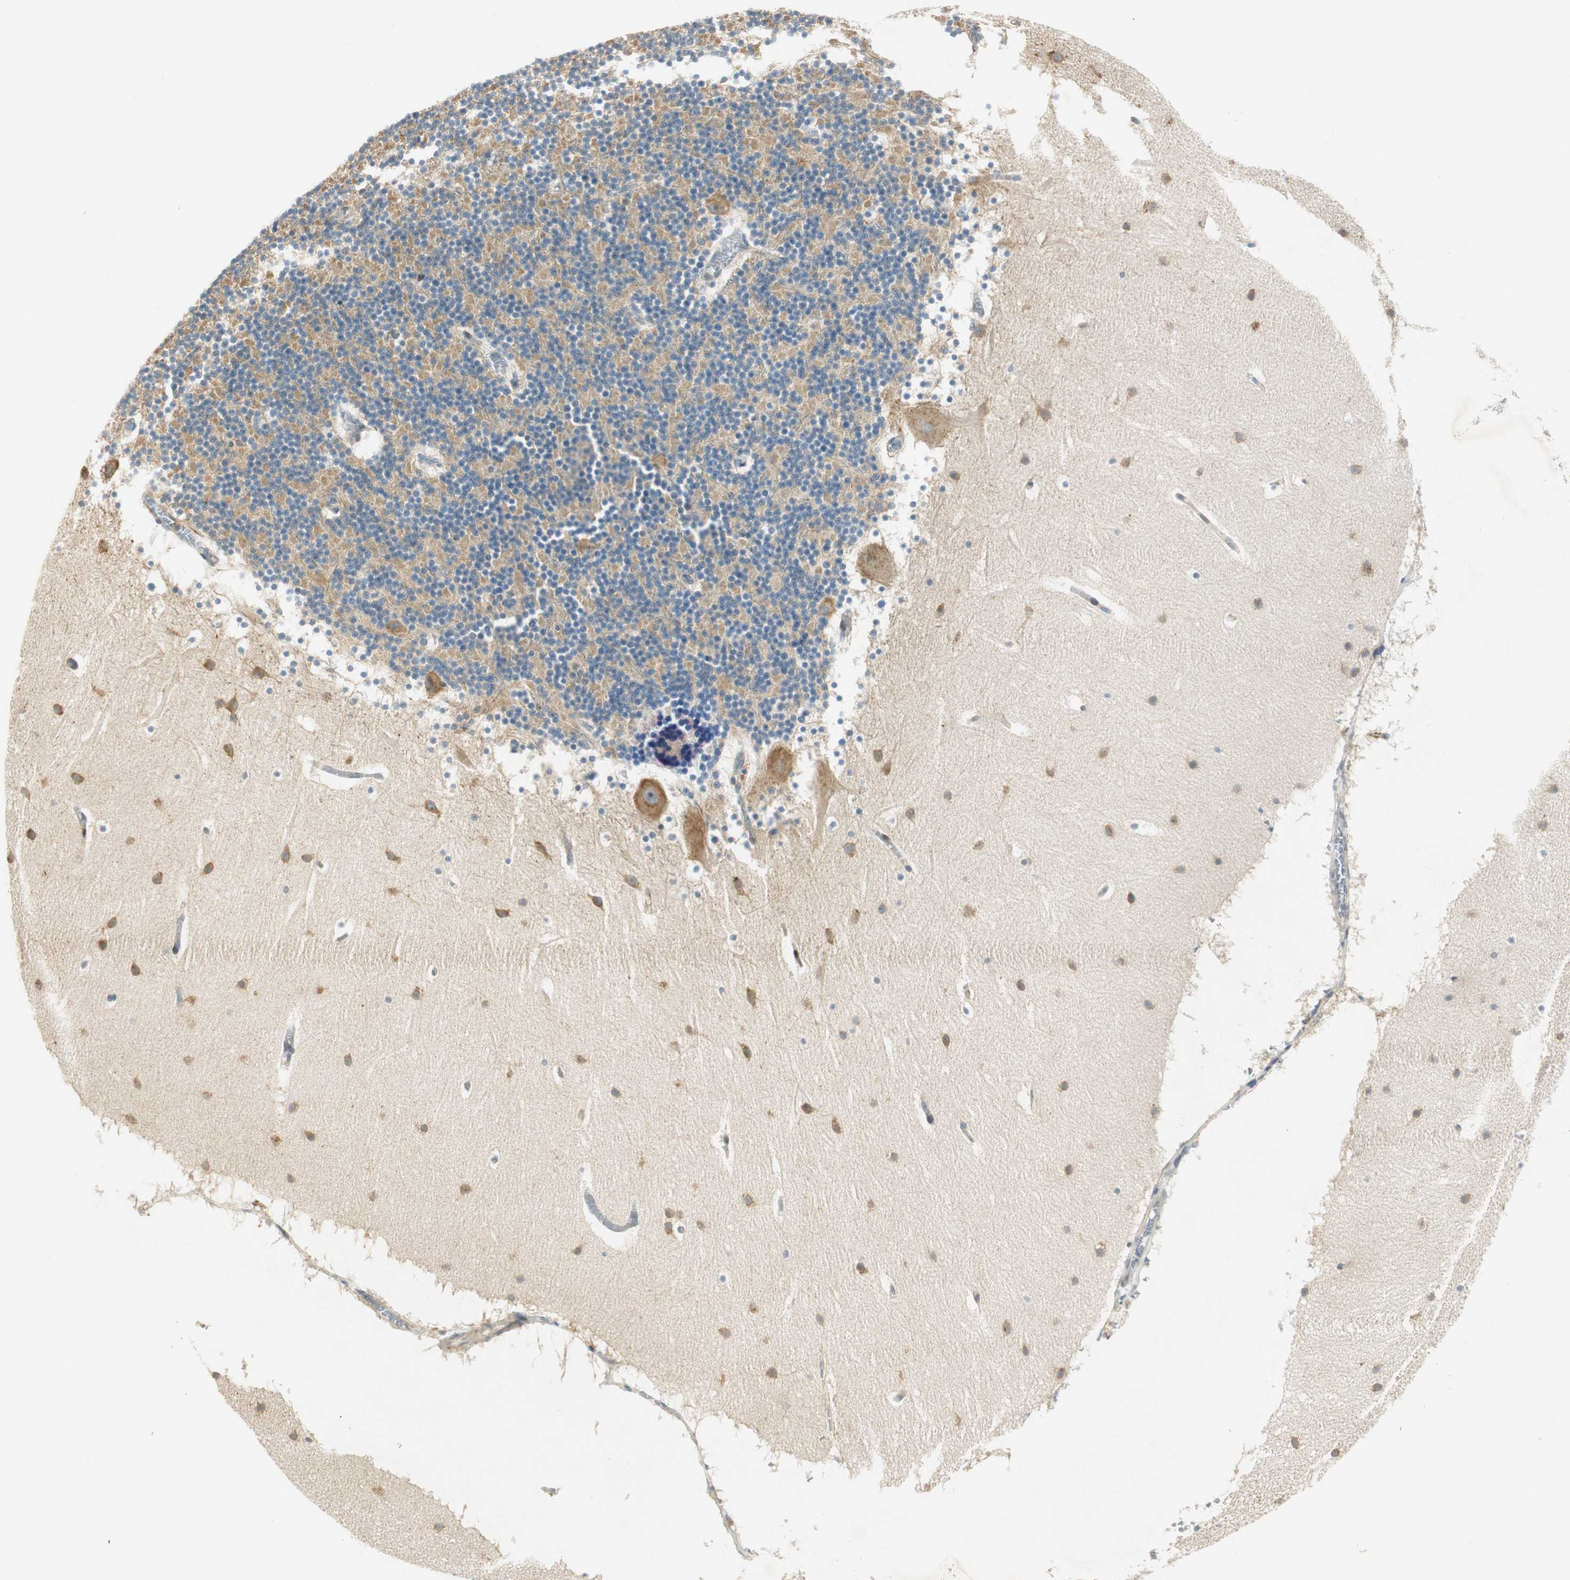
{"staining": {"intensity": "moderate", "quantity": ">75%", "location": "cytoplasmic/membranous"}, "tissue": "cerebellum", "cell_type": "Cells in granular layer", "image_type": "normal", "snomed": [{"axis": "morphology", "description": "Normal tissue, NOS"}, {"axis": "topography", "description": "Cerebellum"}], "caption": "IHC image of unremarkable cerebellum: human cerebellum stained using immunohistochemistry (IHC) displays medium levels of moderate protein expression localized specifically in the cytoplasmic/membranous of cells in granular layer, appearing as a cytoplasmic/membranous brown color.", "gene": "MSX2", "patient": {"sex": "male", "age": 45}}